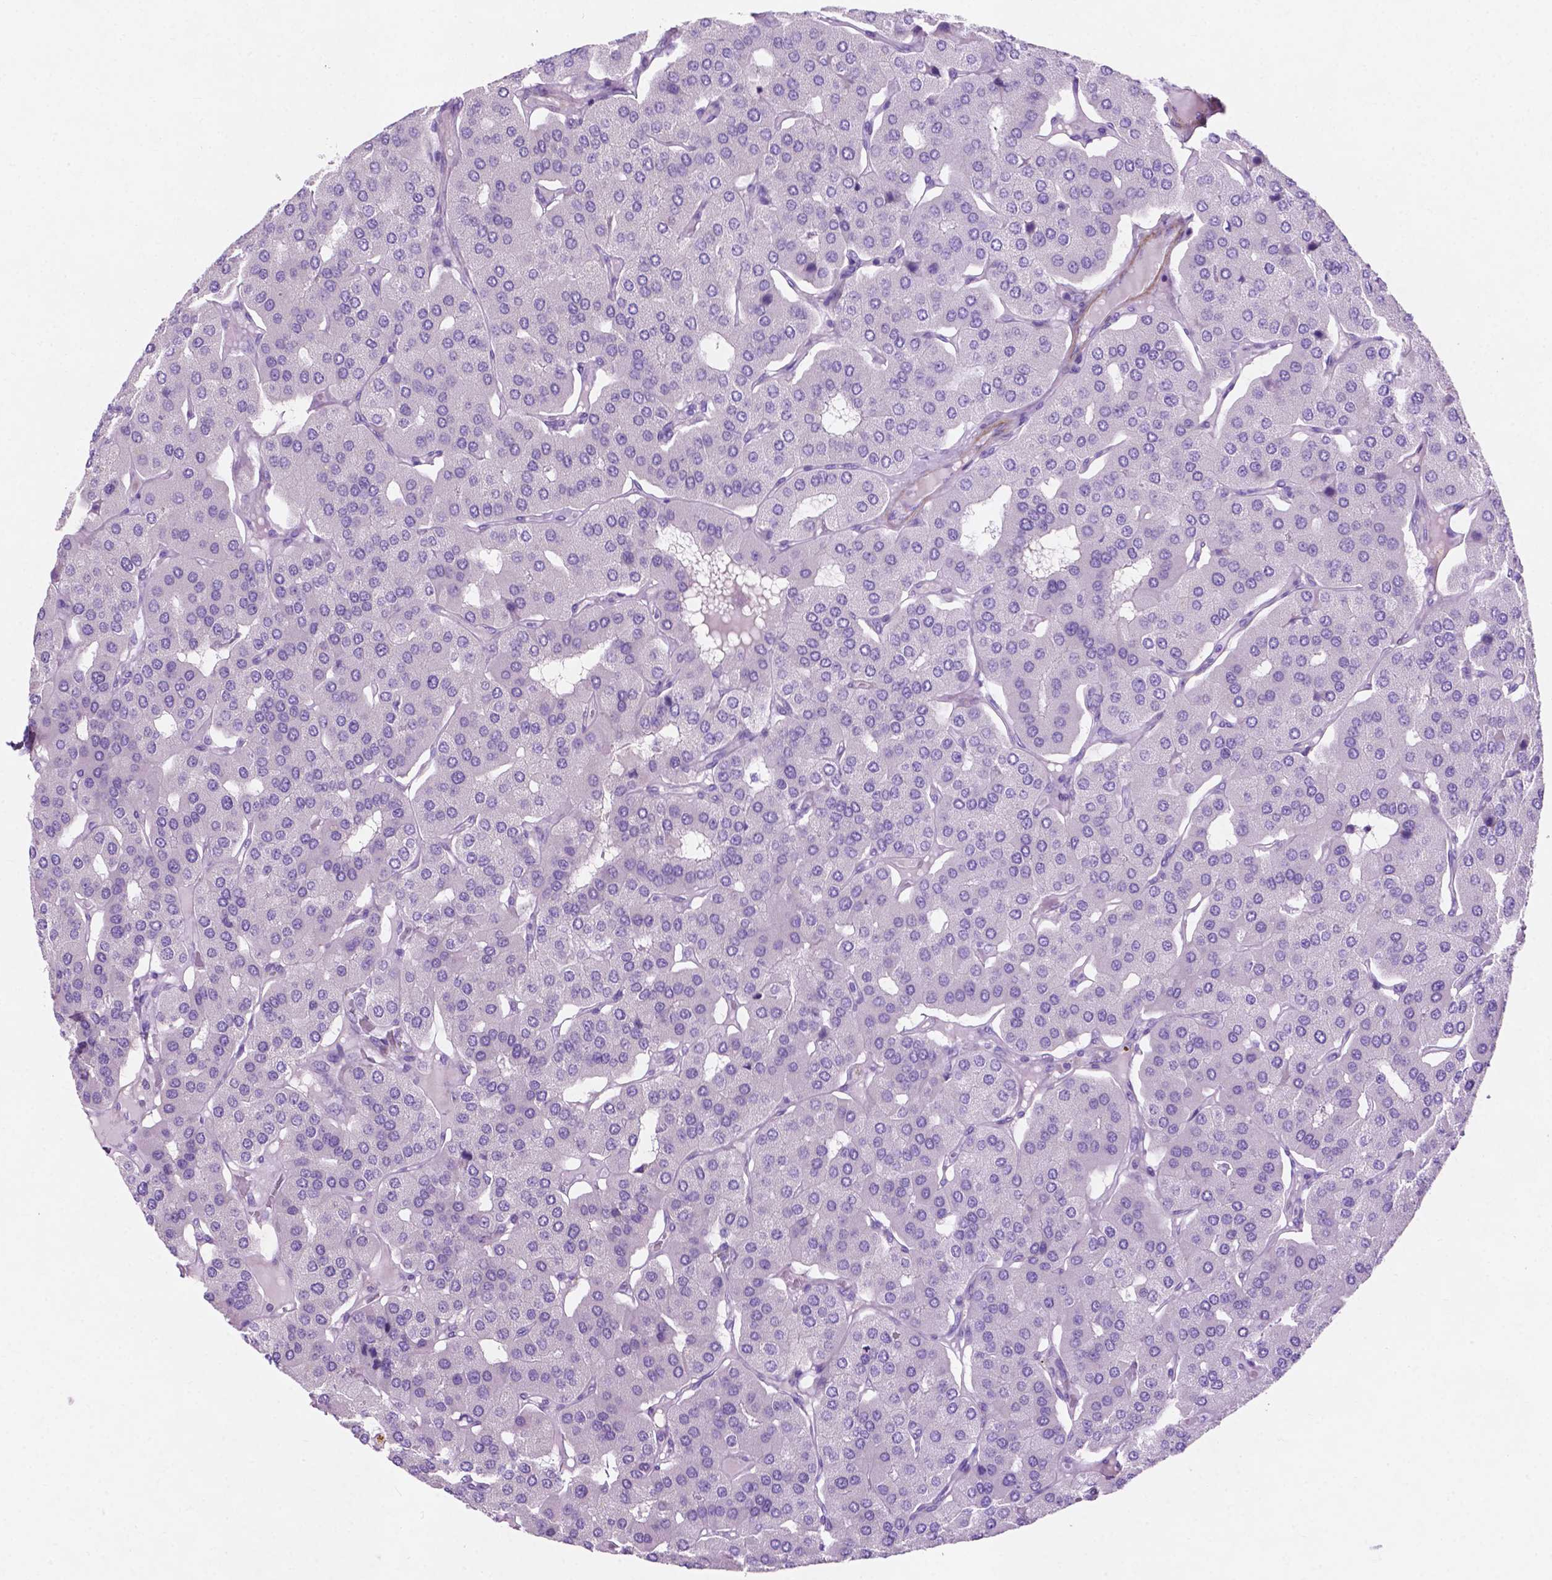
{"staining": {"intensity": "negative", "quantity": "none", "location": "none"}, "tissue": "parathyroid gland", "cell_type": "Glandular cells", "image_type": "normal", "snomed": [{"axis": "morphology", "description": "Normal tissue, NOS"}, {"axis": "morphology", "description": "Adenoma, NOS"}, {"axis": "topography", "description": "Parathyroid gland"}], "caption": "This photomicrograph is of unremarkable parathyroid gland stained with IHC to label a protein in brown with the nuclei are counter-stained blue. There is no staining in glandular cells.", "gene": "ASPG", "patient": {"sex": "female", "age": 86}}